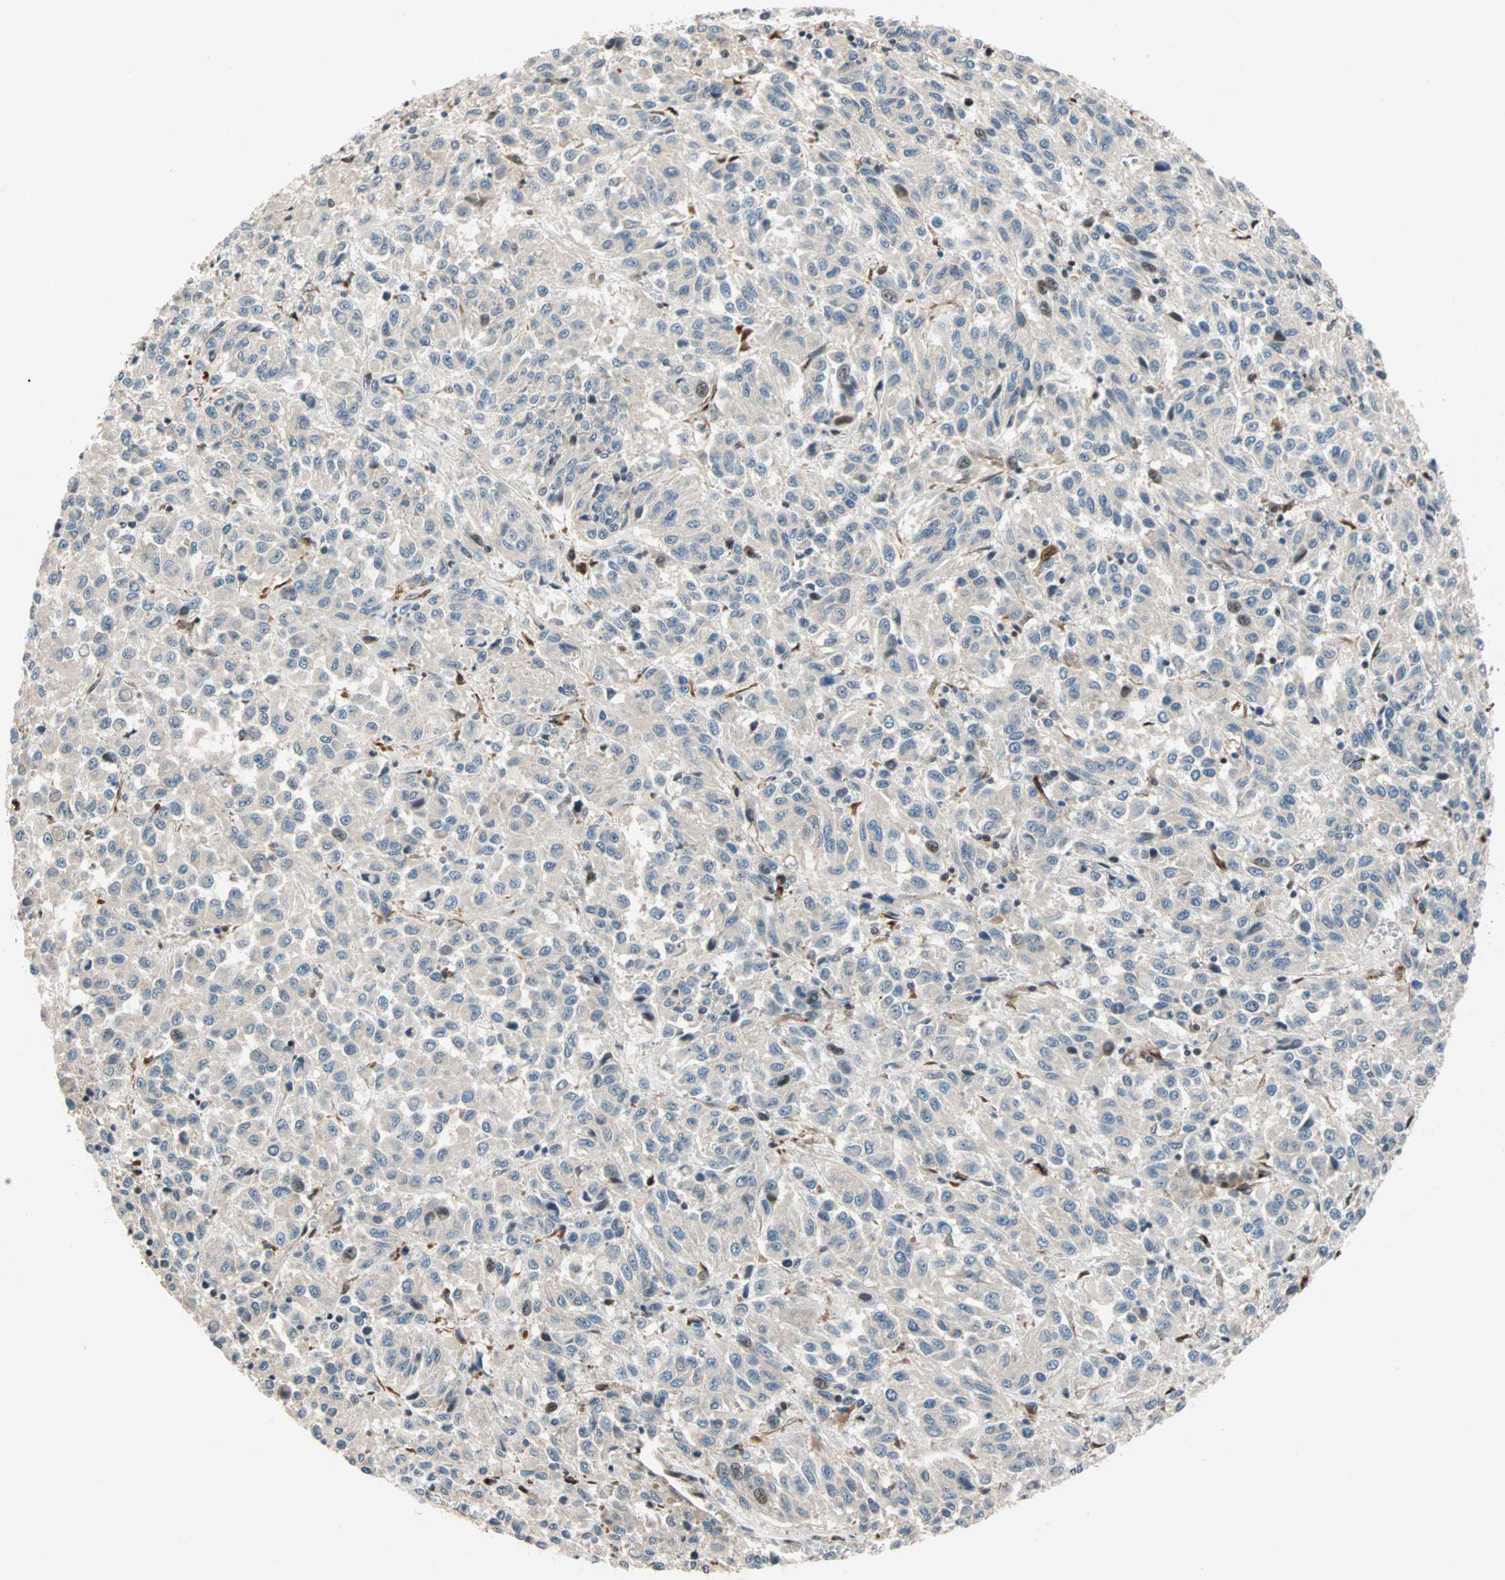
{"staining": {"intensity": "negative", "quantity": "none", "location": "none"}, "tissue": "melanoma", "cell_type": "Tumor cells", "image_type": "cancer", "snomed": [{"axis": "morphology", "description": "Malignant melanoma, Metastatic site"}, {"axis": "topography", "description": "Lung"}], "caption": "The micrograph shows no significant expression in tumor cells of malignant melanoma (metastatic site).", "gene": "HECW1", "patient": {"sex": "male", "age": 64}}